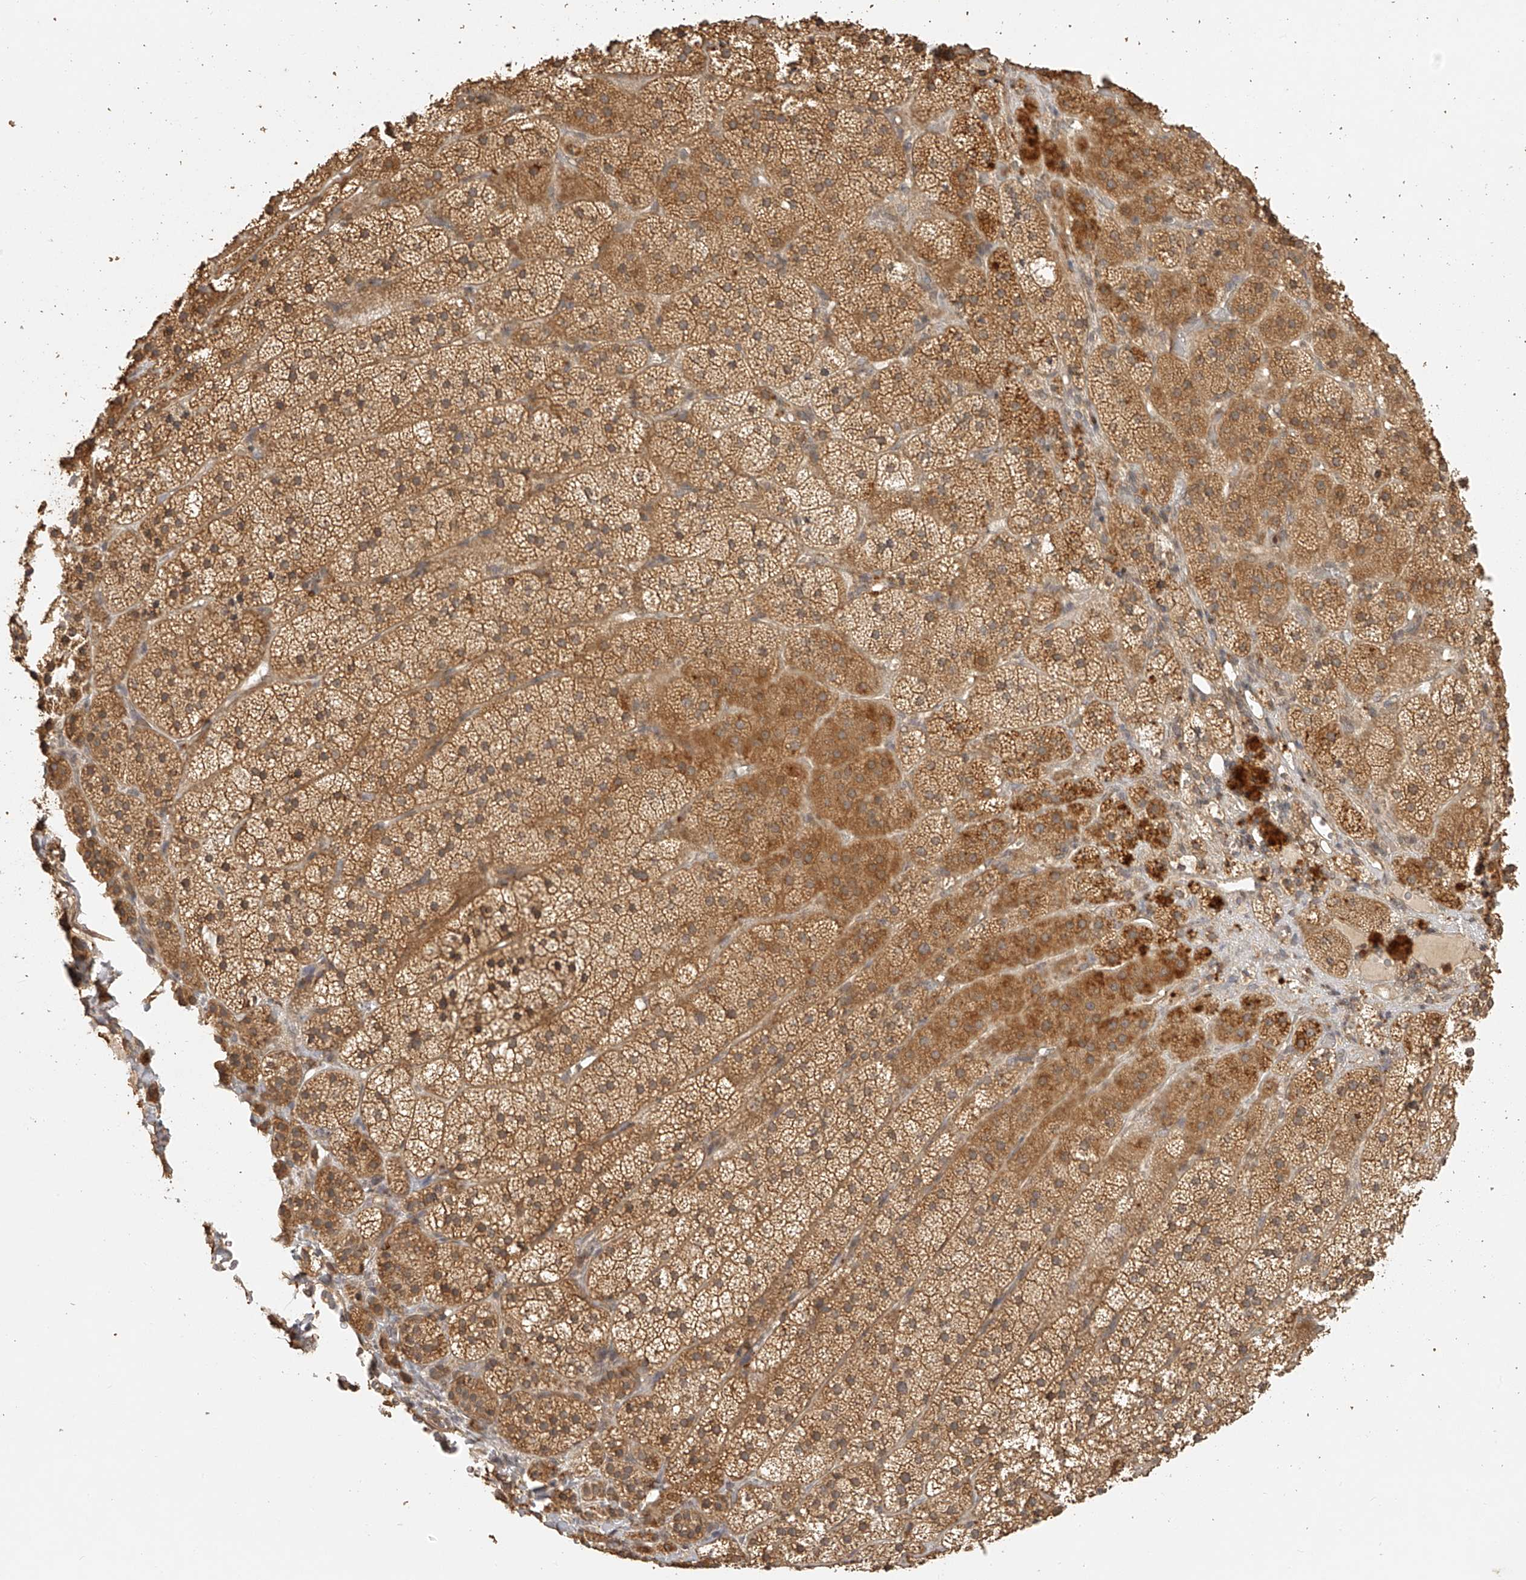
{"staining": {"intensity": "moderate", "quantity": ">75%", "location": "cytoplasmic/membranous"}, "tissue": "adrenal gland", "cell_type": "Glandular cells", "image_type": "normal", "snomed": [{"axis": "morphology", "description": "Normal tissue, NOS"}, {"axis": "topography", "description": "Adrenal gland"}], "caption": "High-magnification brightfield microscopy of unremarkable adrenal gland stained with DAB (3,3'-diaminobenzidine) (brown) and counterstained with hematoxylin (blue). glandular cells exhibit moderate cytoplasmic/membranous expression is present in approximately>75% of cells. Using DAB (3,3'-diaminobenzidine) (brown) and hematoxylin (blue) stains, captured at high magnification using brightfield microscopy.", "gene": "BCL2L11", "patient": {"sex": "female", "age": 44}}